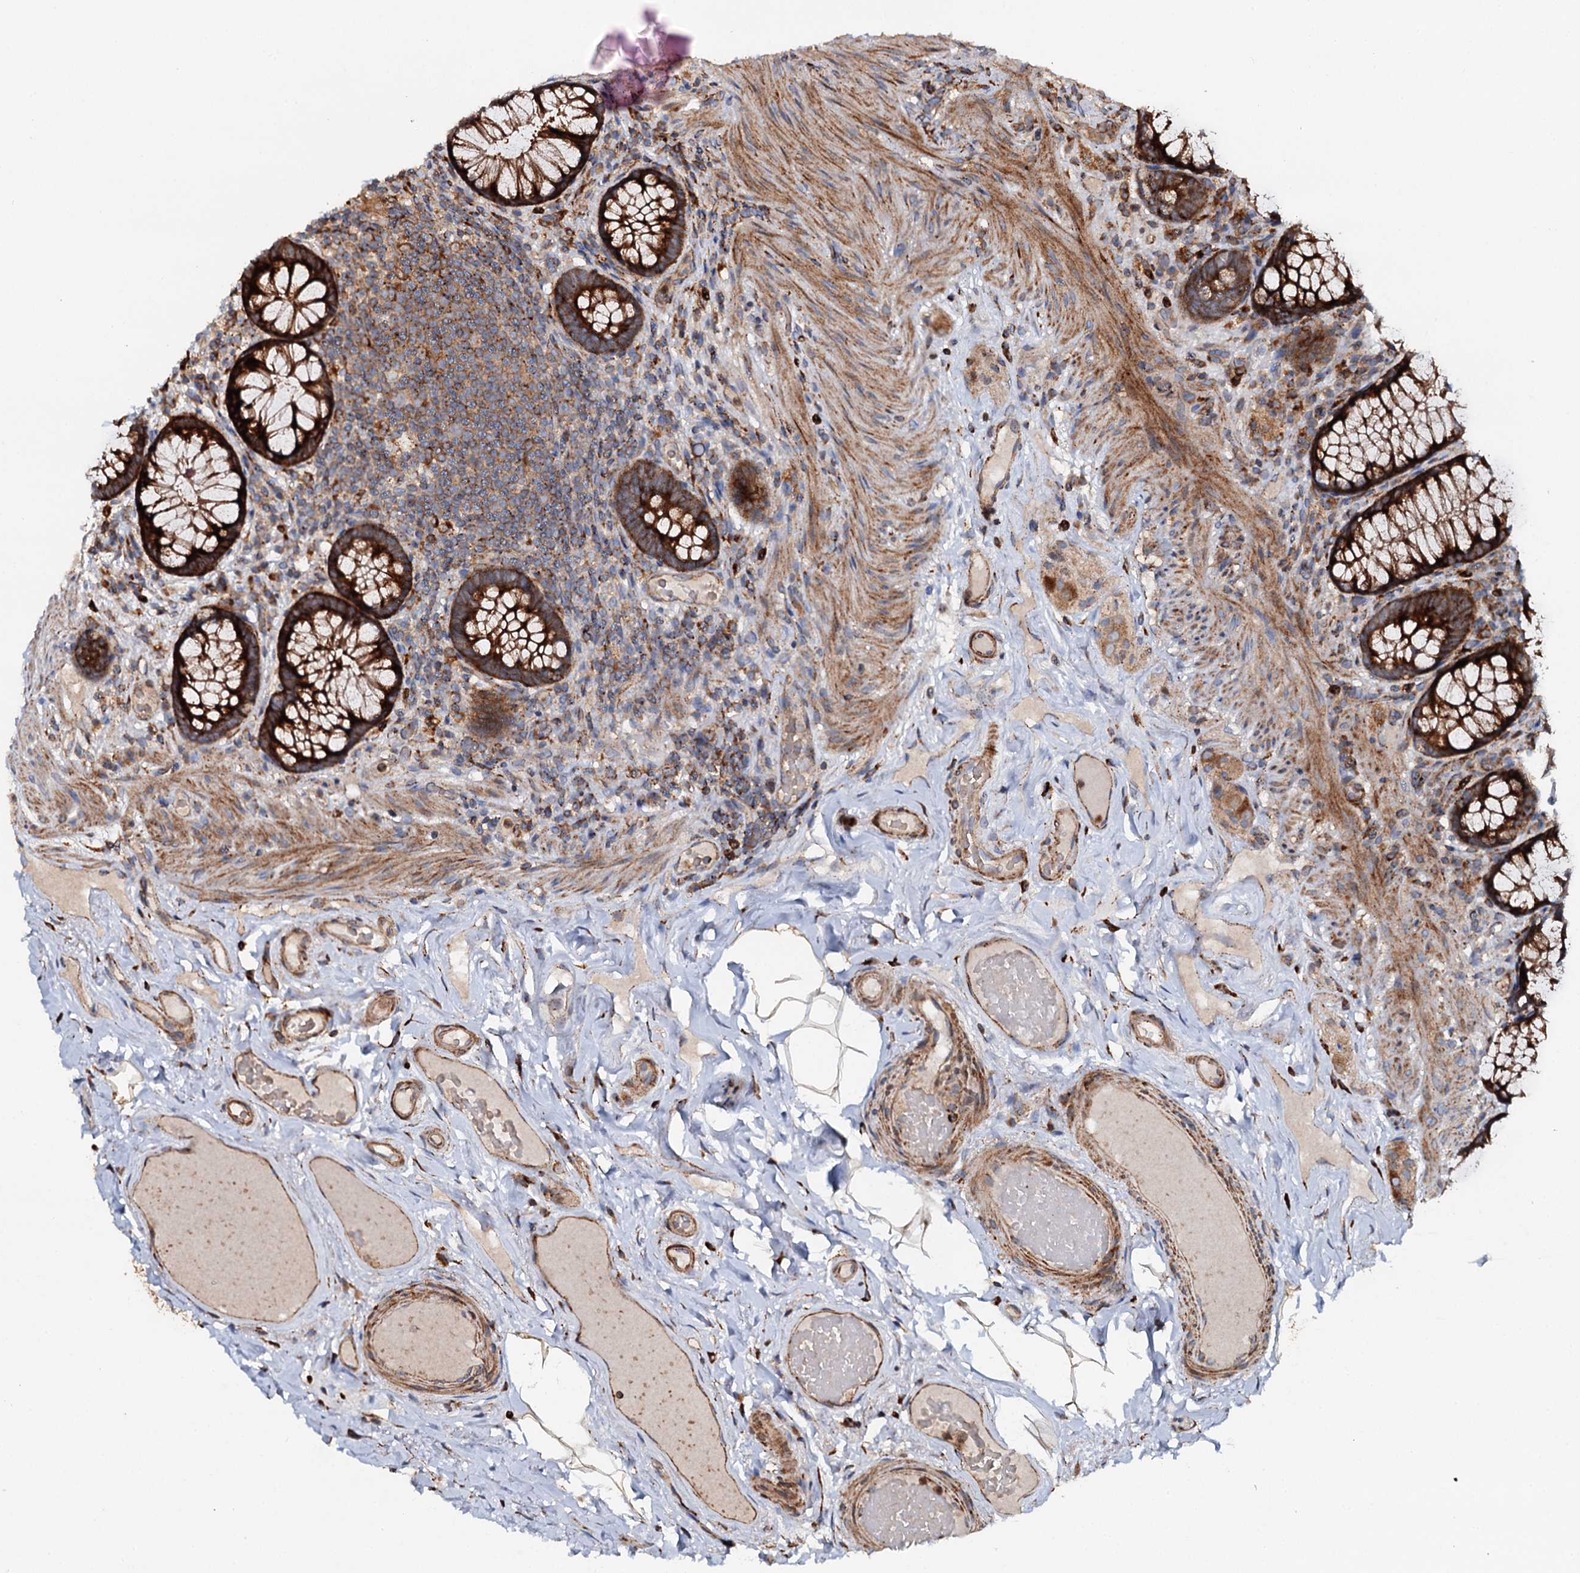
{"staining": {"intensity": "strong", "quantity": ">75%", "location": "cytoplasmic/membranous"}, "tissue": "rectum", "cell_type": "Glandular cells", "image_type": "normal", "snomed": [{"axis": "morphology", "description": "Normal tissue, NOS"}, {"axis": "topography", "description": "Rectum"}], "caption": "Rectum stained with DAB (3,3'-diaminobenzidine) immunohistochemistry (IHC) demonstrates high levels of strong cytoplasmic/membranous expression in about >75% of glandular cells. (Stains: DAB (3,3'-diaminobenzidine) in brown, nuclei in blue, Microscopy: brightfield microscopy at high magnification).", "gene": "WDR73", "patient": {"sex": "male", "age": 83}}